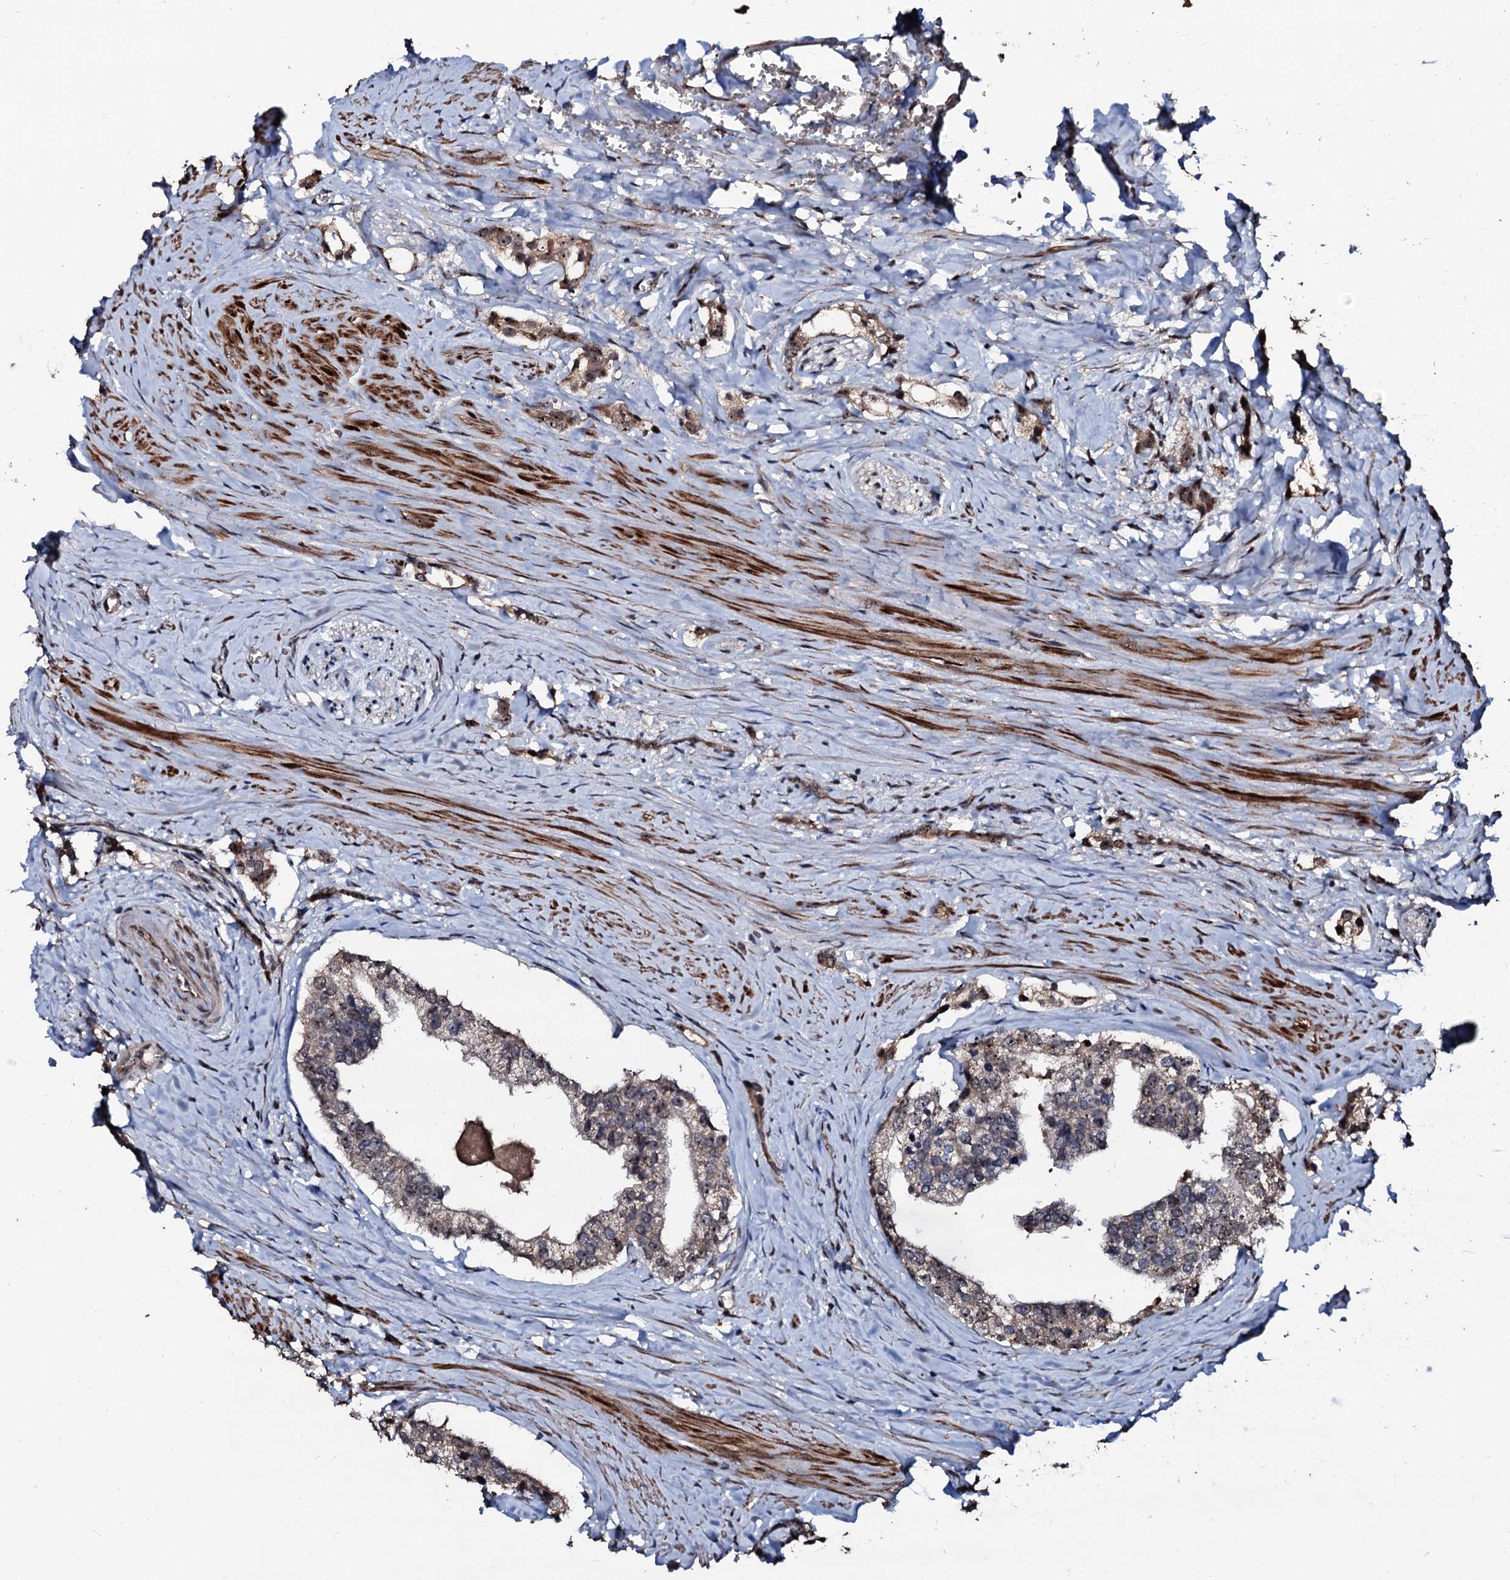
{"staining": {"intensity": "weak", "quantity": ">75%", "location": "cytoplasmic/membranous"}, "tissue": "prostate cancer", "cell_type": "Tumor cells", "image_type": "cancer", "snomed": [{"axis": "morphology", "description": "Adenocarcinoma, High grade"}, {"axis": "topography", "description": "Prostate"}], "caption": "Immunohistochemistry micrograph of neoplastic tissue: human high-grade adenocarcinoma (prostate) stained using IHC displays low levels of weak protein expression localized specifically in the cytoplasmic/membranous of tumor cells, appearing as a cytoplasmic/membranous brown color.", "gene": "SUPT7L", "patient": {"sex": "male", "age": 66}}